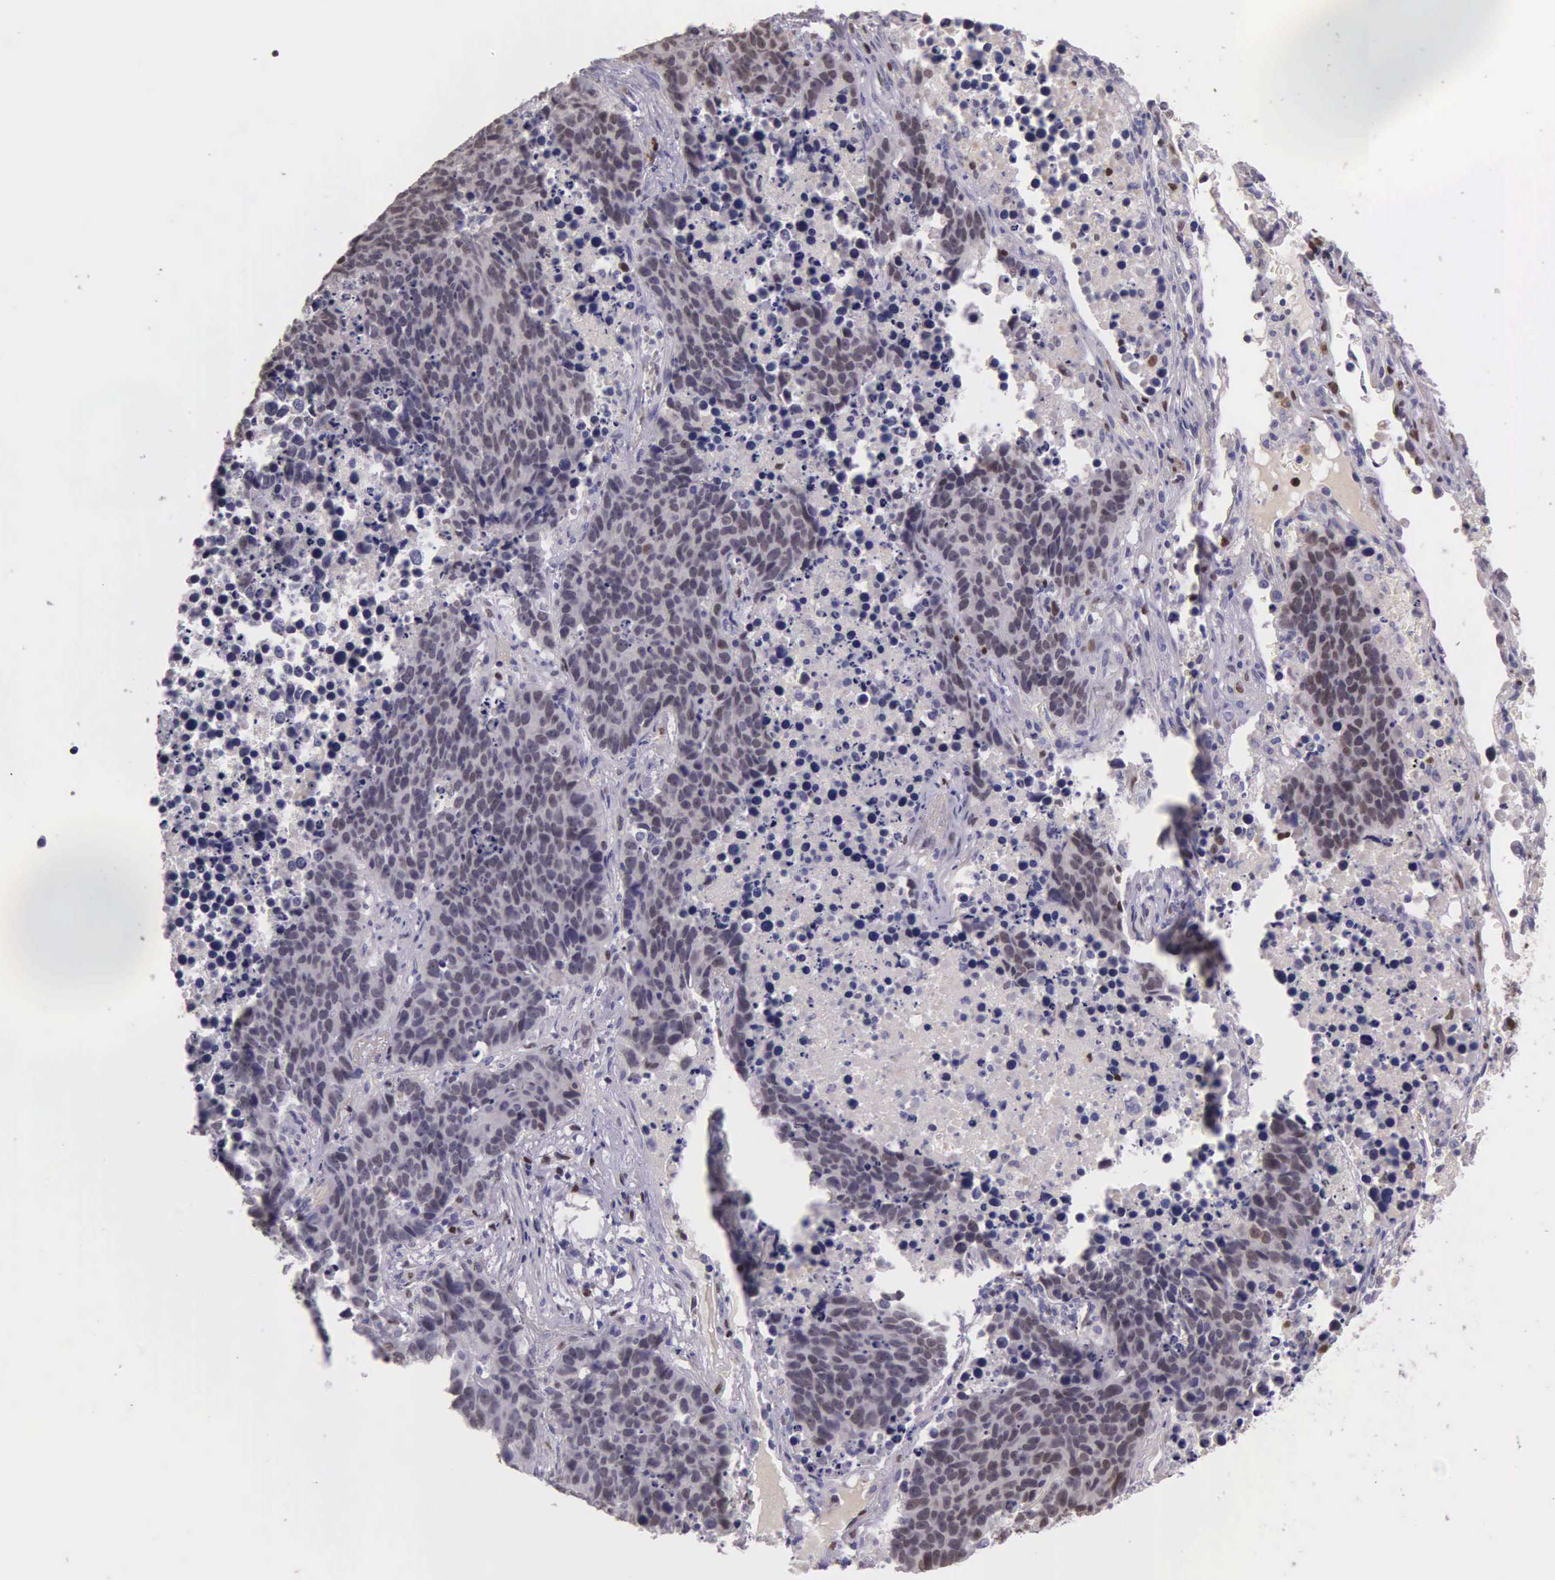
{"staining": {"intensity": "weak", "quantity": "<25%", "location": "nuclear"}, "tissue": "lung cancer", "cell_type": "Tumor cells", "image_type": "cancer", "snomed": [{"axis": "morphology", "description": "Carcinoid, malignant, NOS"}, {"axis": "topography", "description": "Lung"}], "caption": "Tumor cells show no significant protein expression in malignant carcinoid (lung).", "gene": "MCM5", "patient": {"sex": "male", "age": 60}}